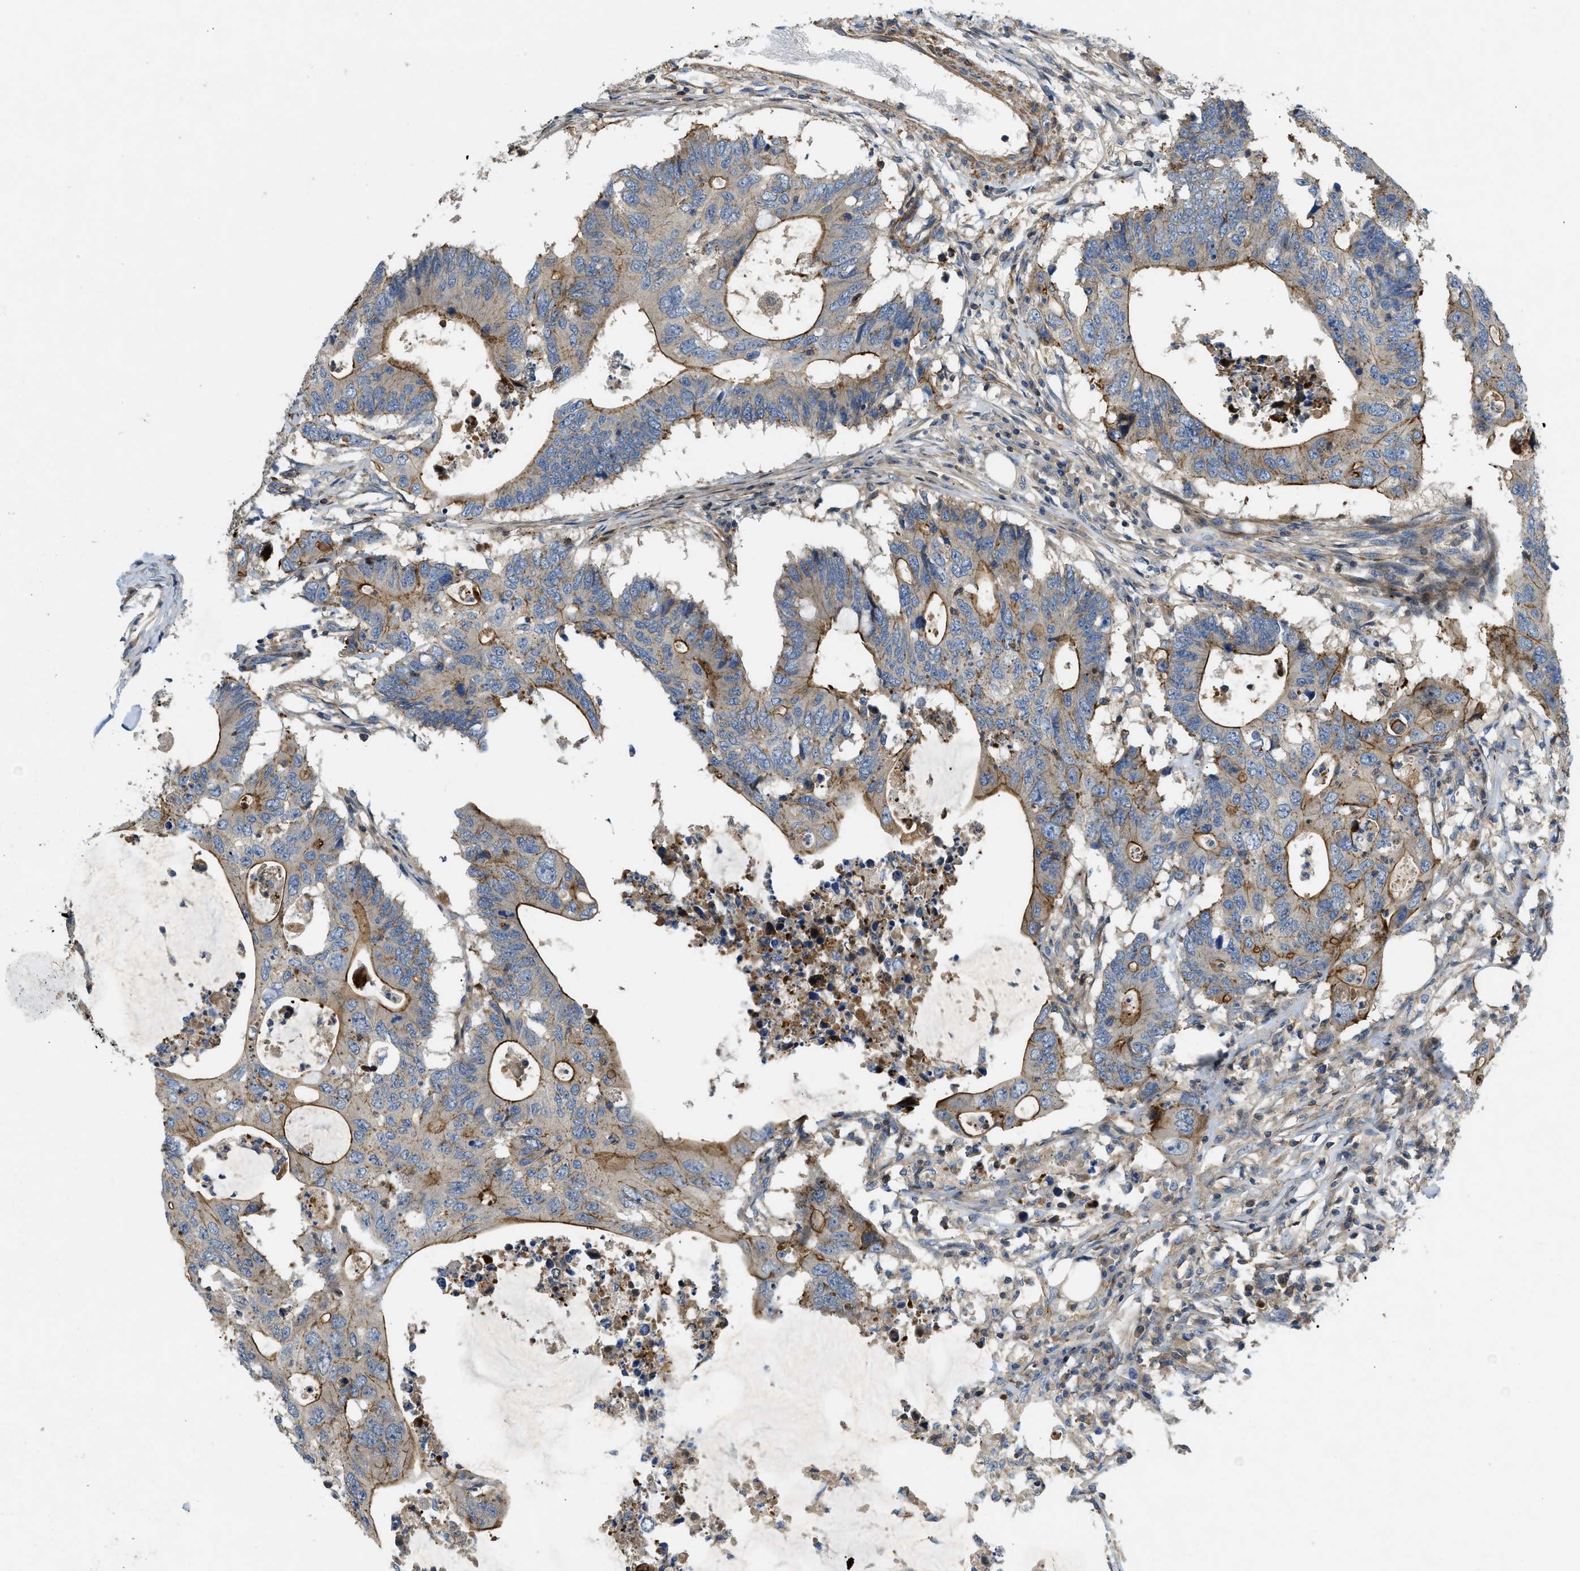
{"staining": {"intensity": "moderate", "quantity": ">75%", "location": "cytoplasmic/membranous"}, "tissue": "colorectal cancer", "cell_type": "Tumor cells", "image_type": "cancer", "snomed": [{"axis": "morphology", "description": "Adenocarcinoma, NOS"}, {"axis": "topography", "description": "Colon"}], "caption": "There is medium levels of moderate cytoplasmic/membranous staining in tumor cells of adenocarcinoma (colorectal), as demonstrated by immunohistochemical staining (brown color).", "gene": "NYNRIN", "patient": {"sex": "male", "age": 71}}